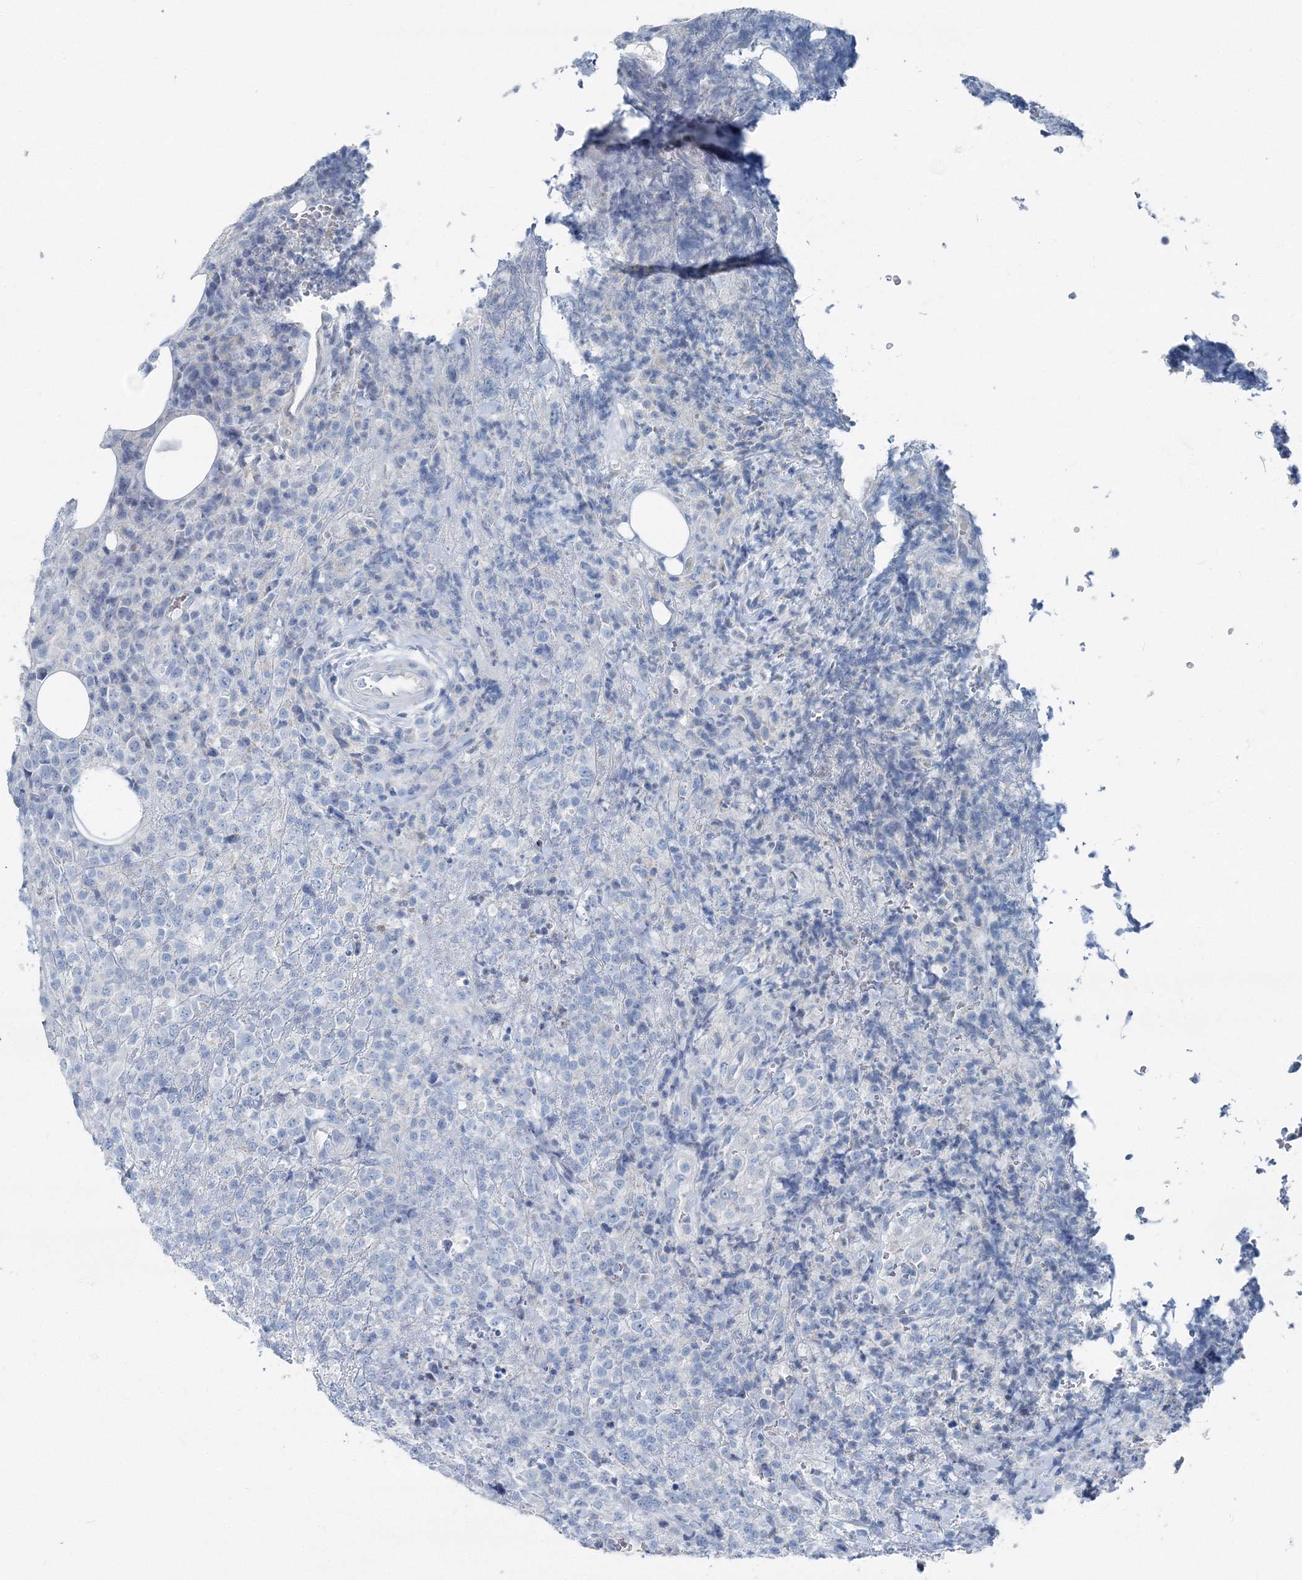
{"staining": {"intensity": "negative", "quantity": "none", "location": "none"}, "tissue": "lymphoma", "cell_type": "Tumor cells", "image_type": "cancer", "snomed": [{"axis": "morphology", "description": "Malignant lymphoma, non-Hodgkin's type, High grade"}, {"axis": "topography", "description": "Lymph node"}], "caption": "Image shows no significant protein positivity in tumor cells of malignant lymphoma, non-Hodgkin's type (high-grade).", "gene": "GABARAPL2", "patient": {"sex": "male", "age": 13}}